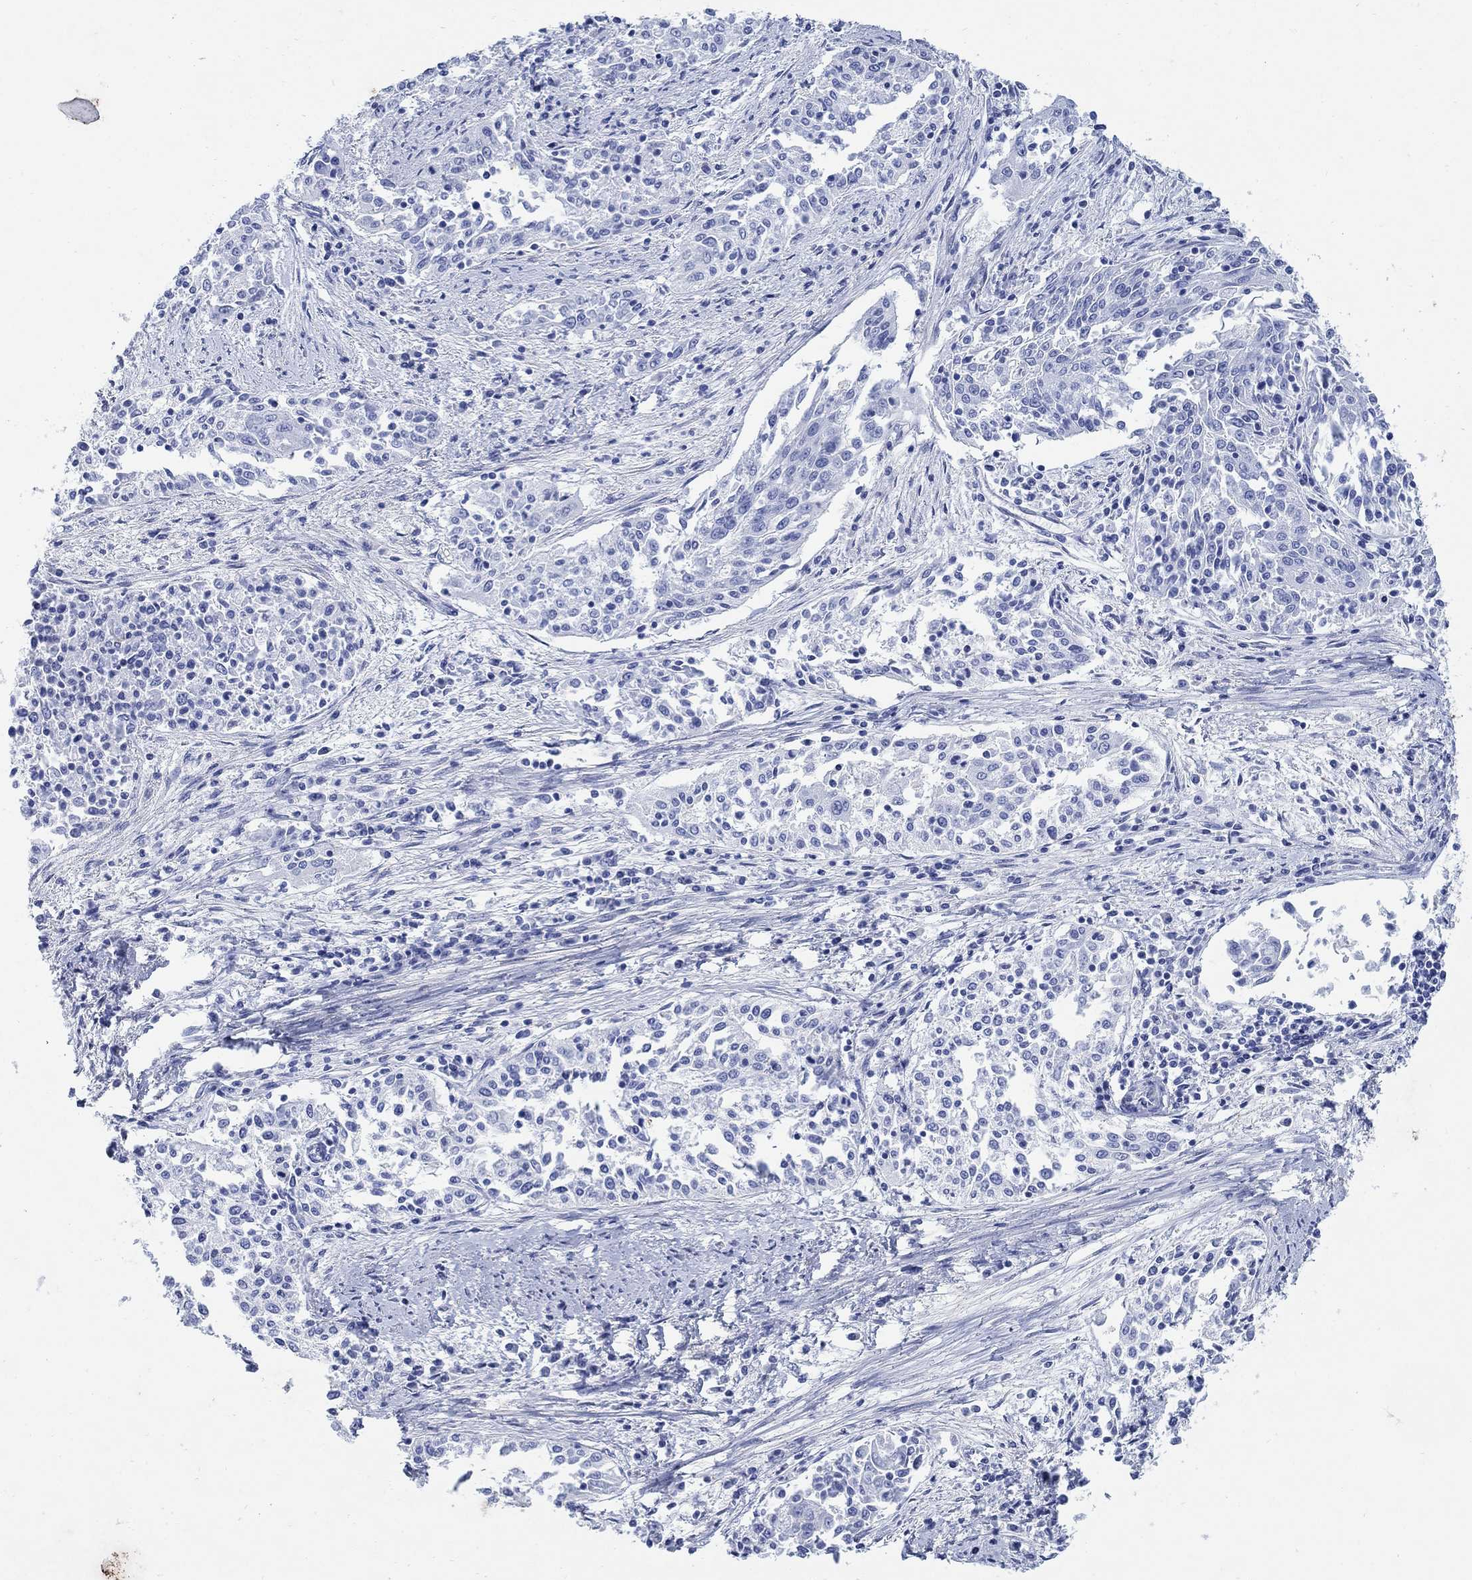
{"staining": {"intensity": "negative", "quantity": "none", "location": "none"}, "tissue": "cervical cancer", "cell_type": "Tumor cells", "image_type": "cancer", "snomed": [{"axis": "morphology", "description": "Squamous cell carcinoma, NOS"}, {"axis": "topography", "description": "Cervix"}], "caption": "Human cervical cancer stained for a protein using IHC shows no positivity in tumor cells.", "gene": "ZDHHC14", "patient": {"sex": "female", "age": 41}}